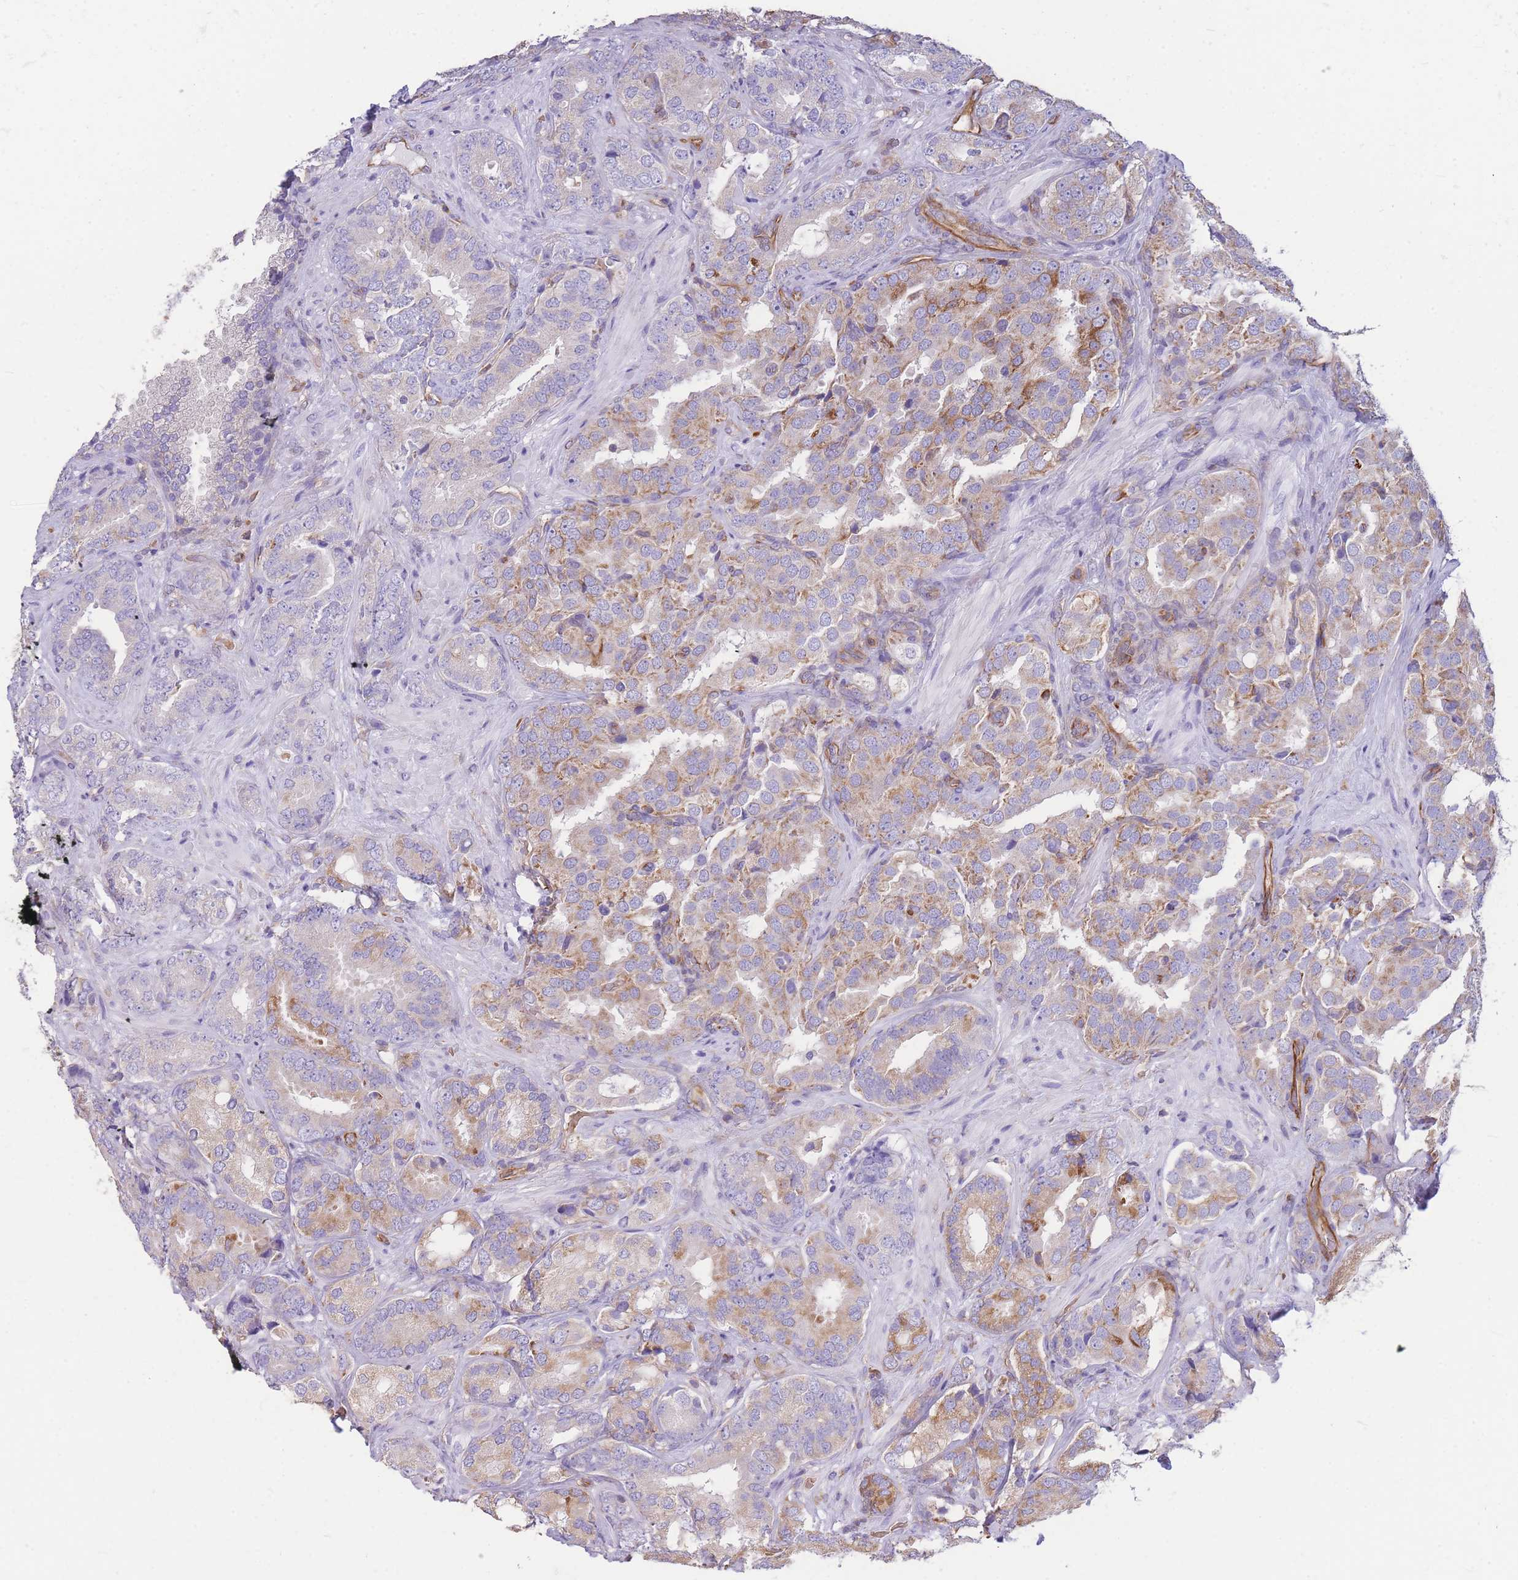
{"staining": {"intensity": "moderate", "quantity": "25%-75%", "location": "cytoplasmic/membranous"}, "tissue": "prostate cancer", "cell_type": "Tumor cells", "image_type": "cancer", "snomed": [{"axis": "morphology", "description": "Adenocarcinoma, High grade"}, {"axis": "topography", "description": "Prostate"}], "caption": "Protein positivity by IHC shows moderate cytoplasmic/membranous expression in about 25%-75% of tumor cells in prostate cancer.", "gene": "ANKRD53", "patient": {"sex": "male", "age": 71}}